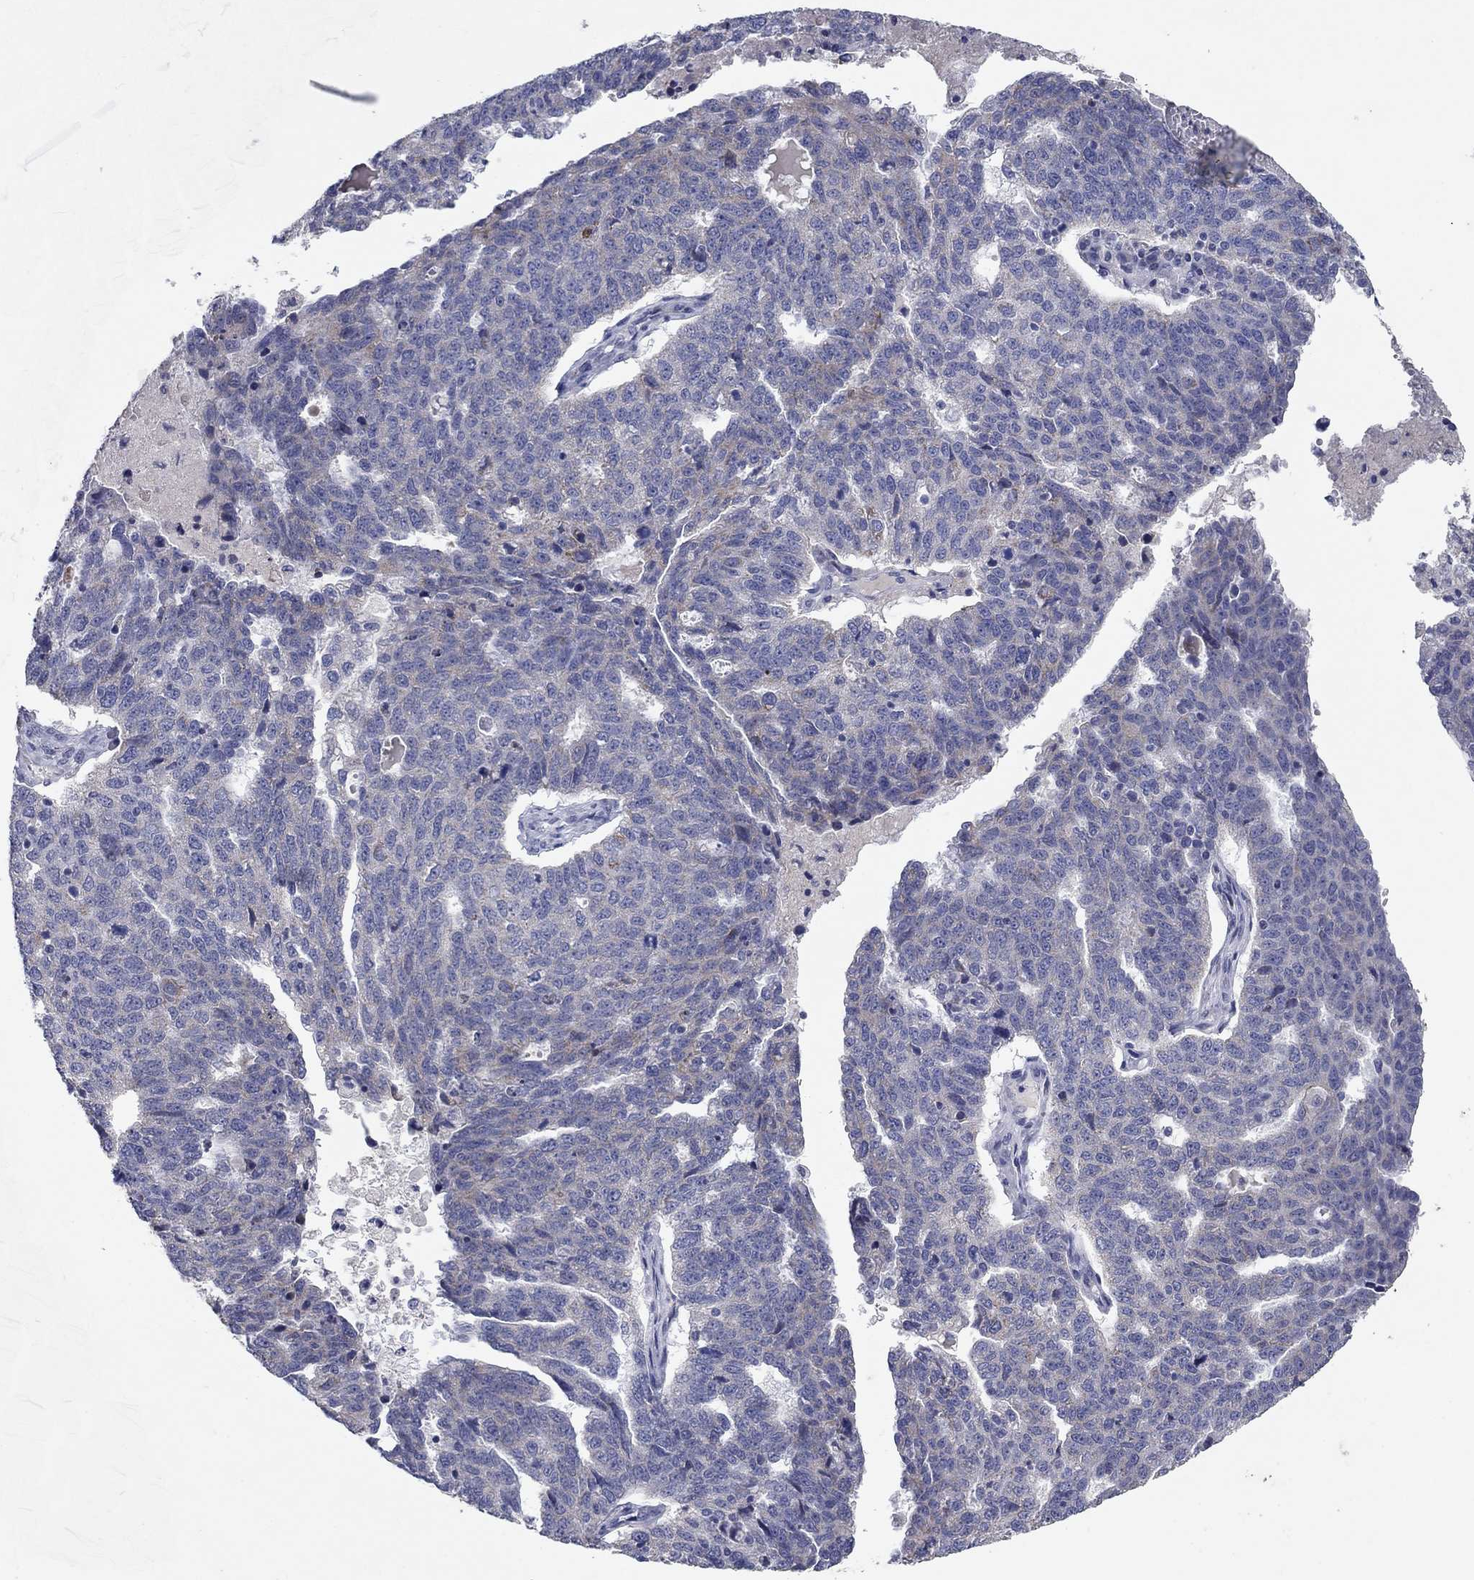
{"staining": {"intensity": "negative", "quantity": "none", "location": "none"}, "tissue": "ovarian cancer", "cell_type": "Tumor cells", "image_type": "cancer", "snomed": [{"axis": "morphology", "description": "Cystadenocarcinoma, serous, NOS"}, {"axis": "topography", "description": "Ovary"}], "caption": "Ovarian serous cystadenocarcinoma stained for a protein using immunohistochemistry (IHC) reveals no expression tumor cells.", "gene": "PTGDS", "patient": {"sex": "female", "age": 71}}